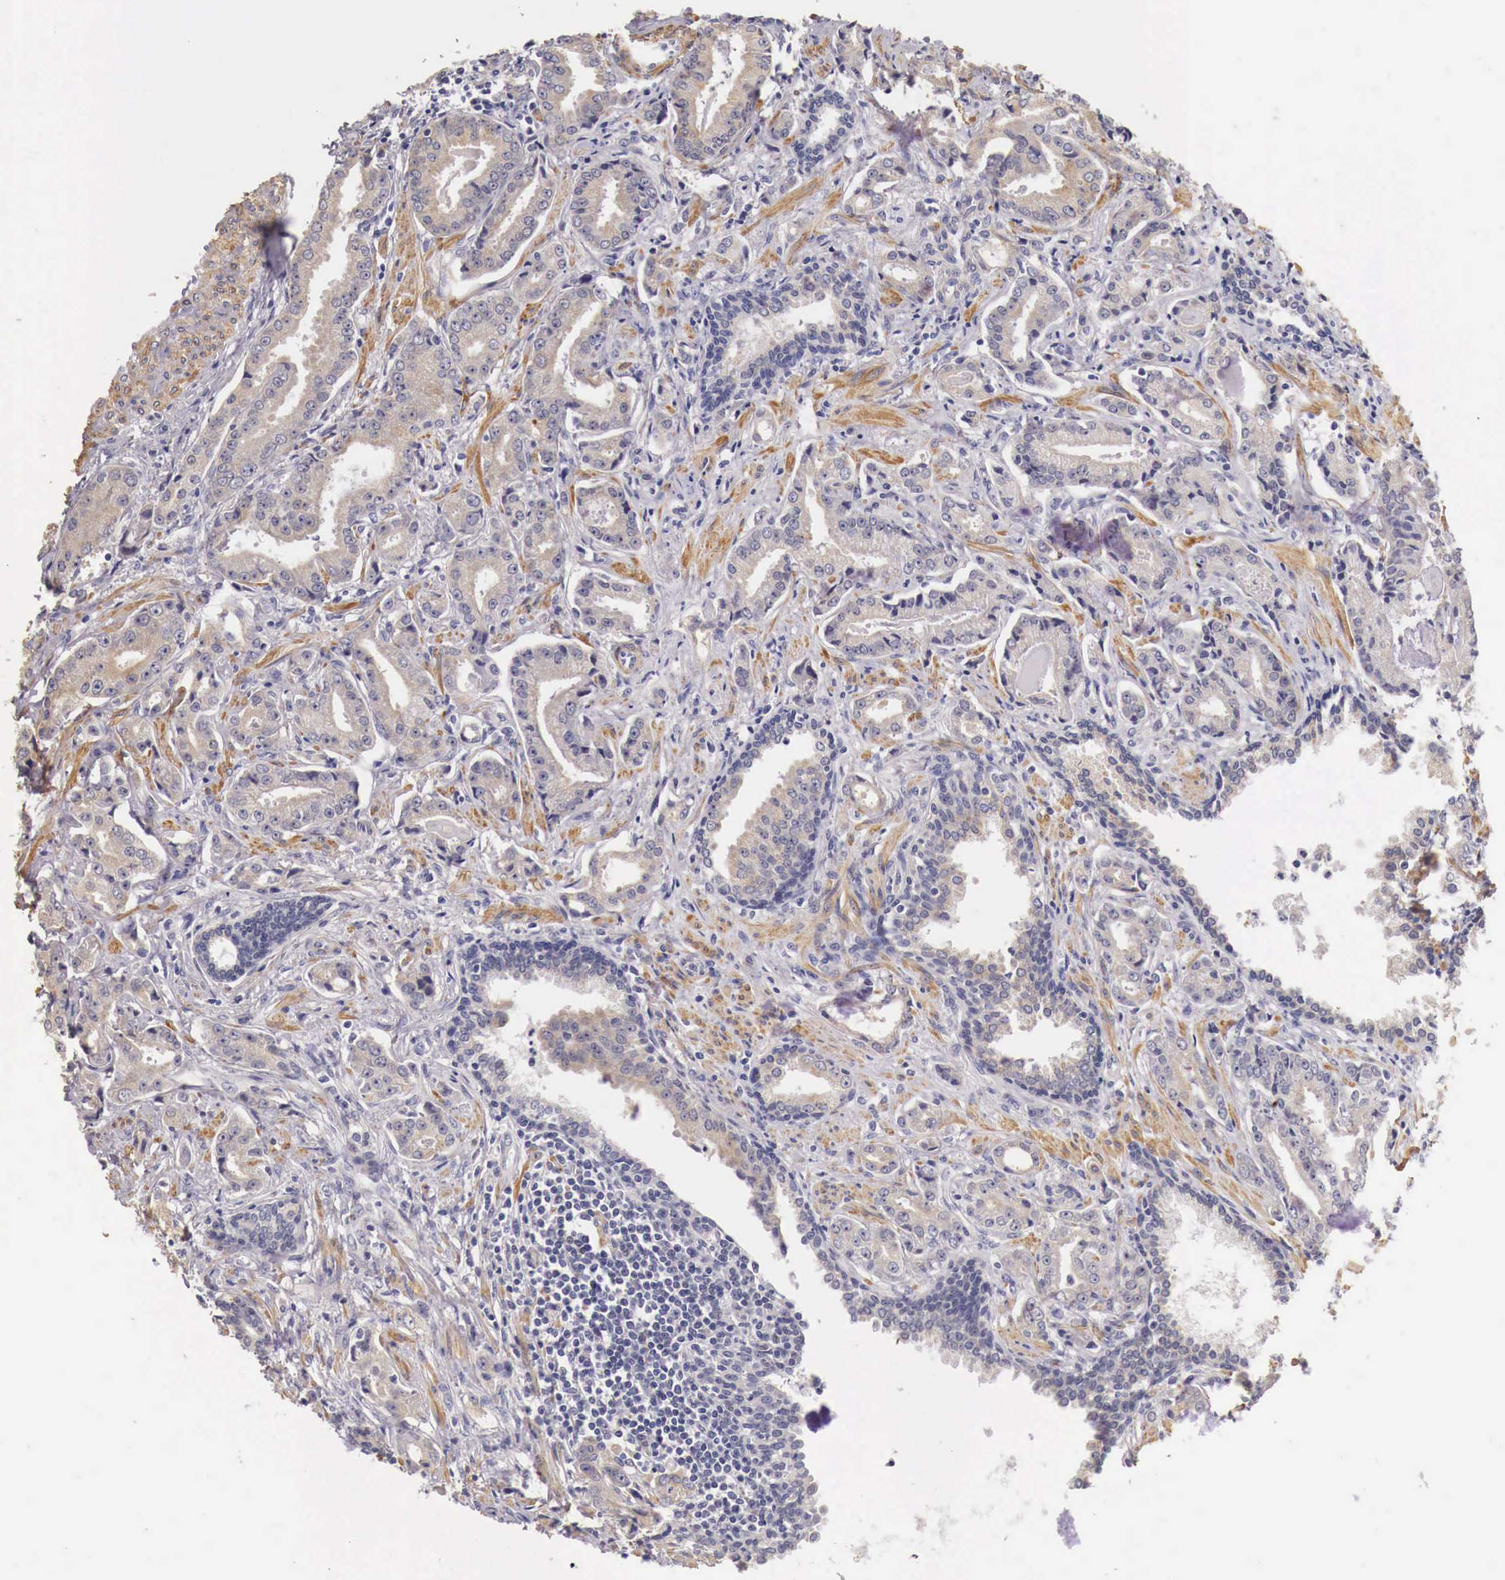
{"staining": {"intensity": "weak", "quantity": "25%-75%", "location": "cytoplasmic/membranous"}, "tissue": "prostate cancer", "cell_type": "Tumor cells", "image_type": "cancer", "snomed": [{"axis": "morphology", "description": "Adenocarcinoma, Low grade"}, {"axis": "topography", "description": "Prostate"}], "caption": "Prostate adenocarcinoma (low-grade) stained with immunohistochemistry exhibits weak cytoplasmic/membranous expression in about 25%-75% of tumor cells.", "gene": "ENOX2", "patient": {"sex": "male", "age": 65}}